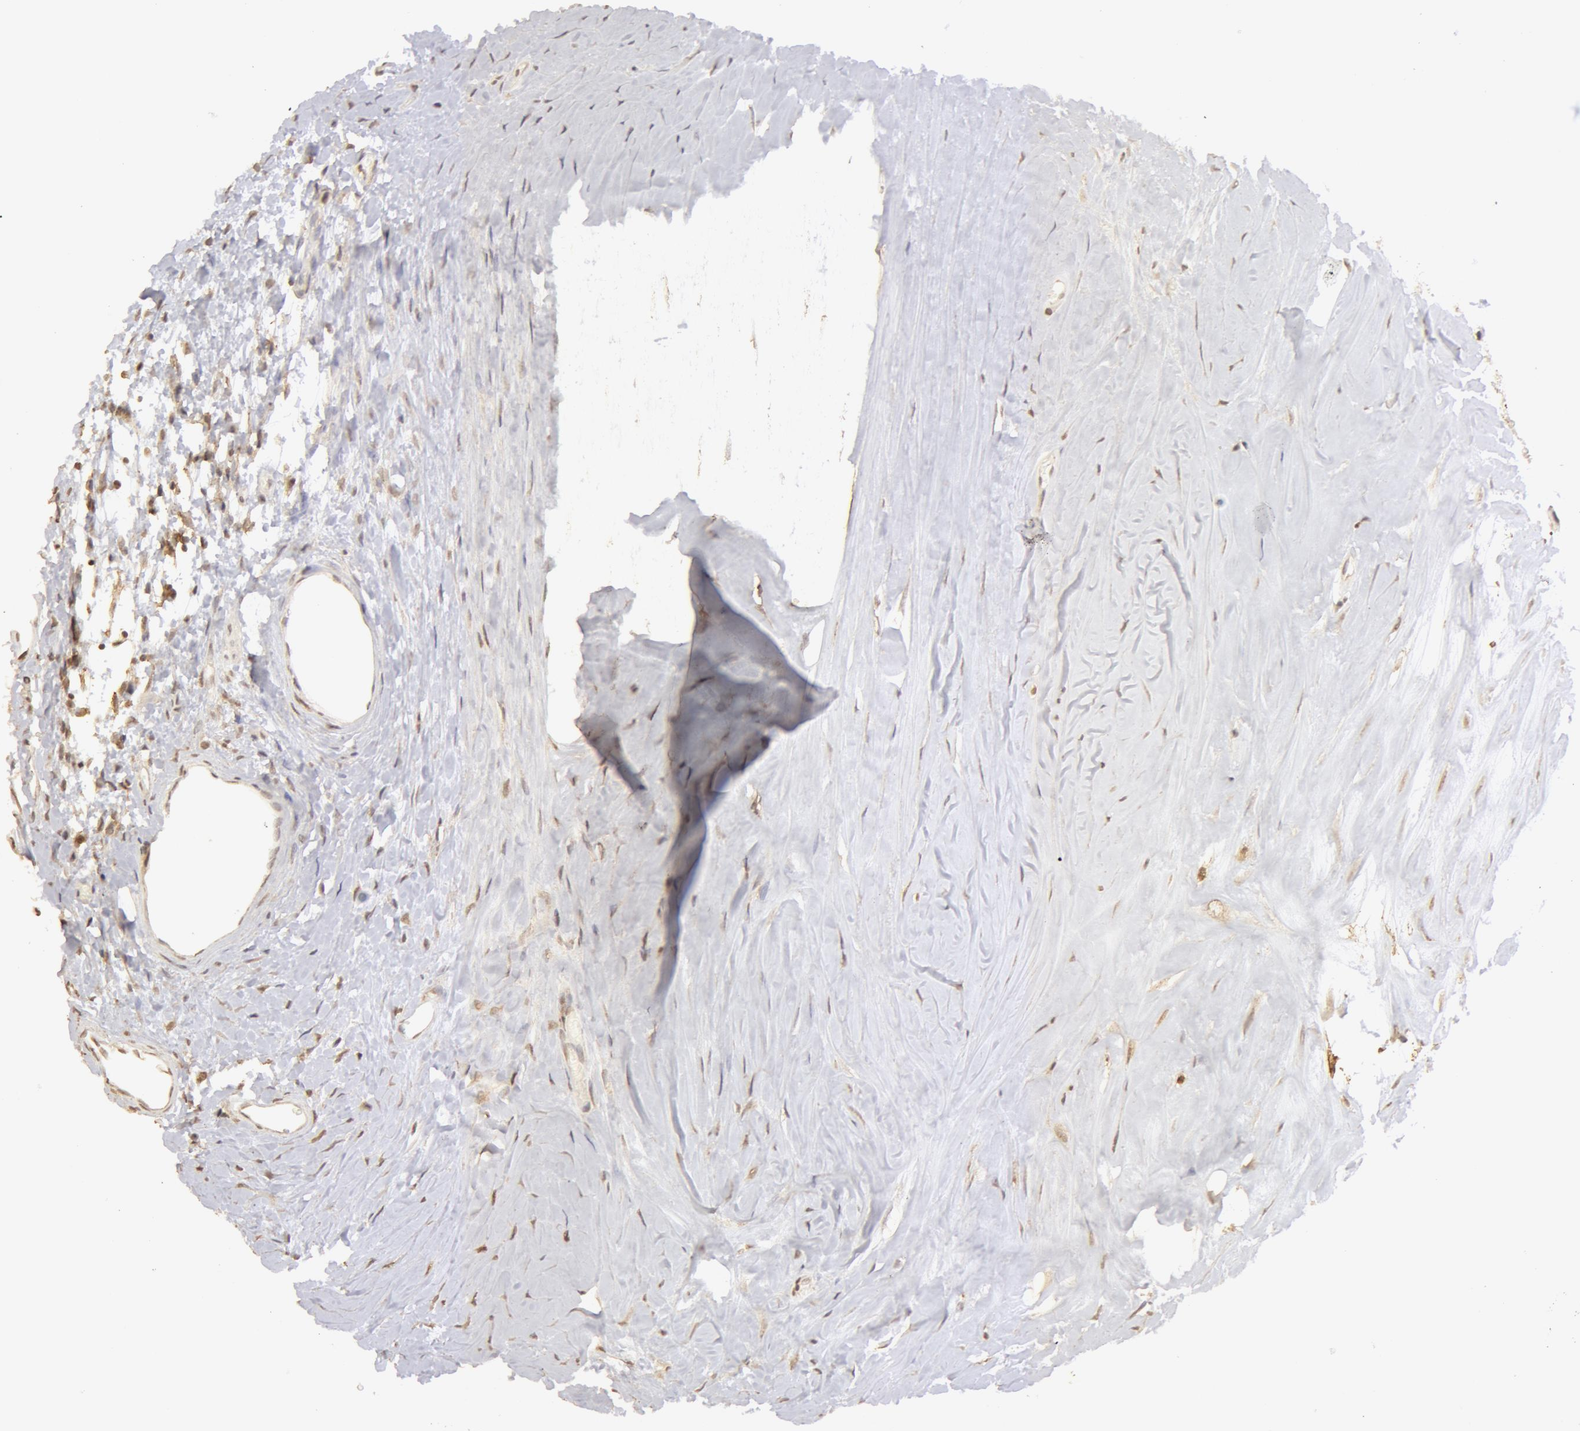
{"staining": {"intensity": "moderate", "quantity": ">75%", "location": "cytoplasmic/membranous"}, "tissue": "carcinoid", "cell_type": "Tumor cells", "image_type": "cancer", "snomed": [{"axis": "morphology", "description": "Carcinoid, malignant, NOS"}, {"axis": "topography", "description": "Small intestine"}], "caption": "Moderate cytoplasmic/membranous protein positivity is present in about >75% of tumor cells in carcinoid.", "gene": "ADAM10", "patient": {"sex": "male", "age": 60}}